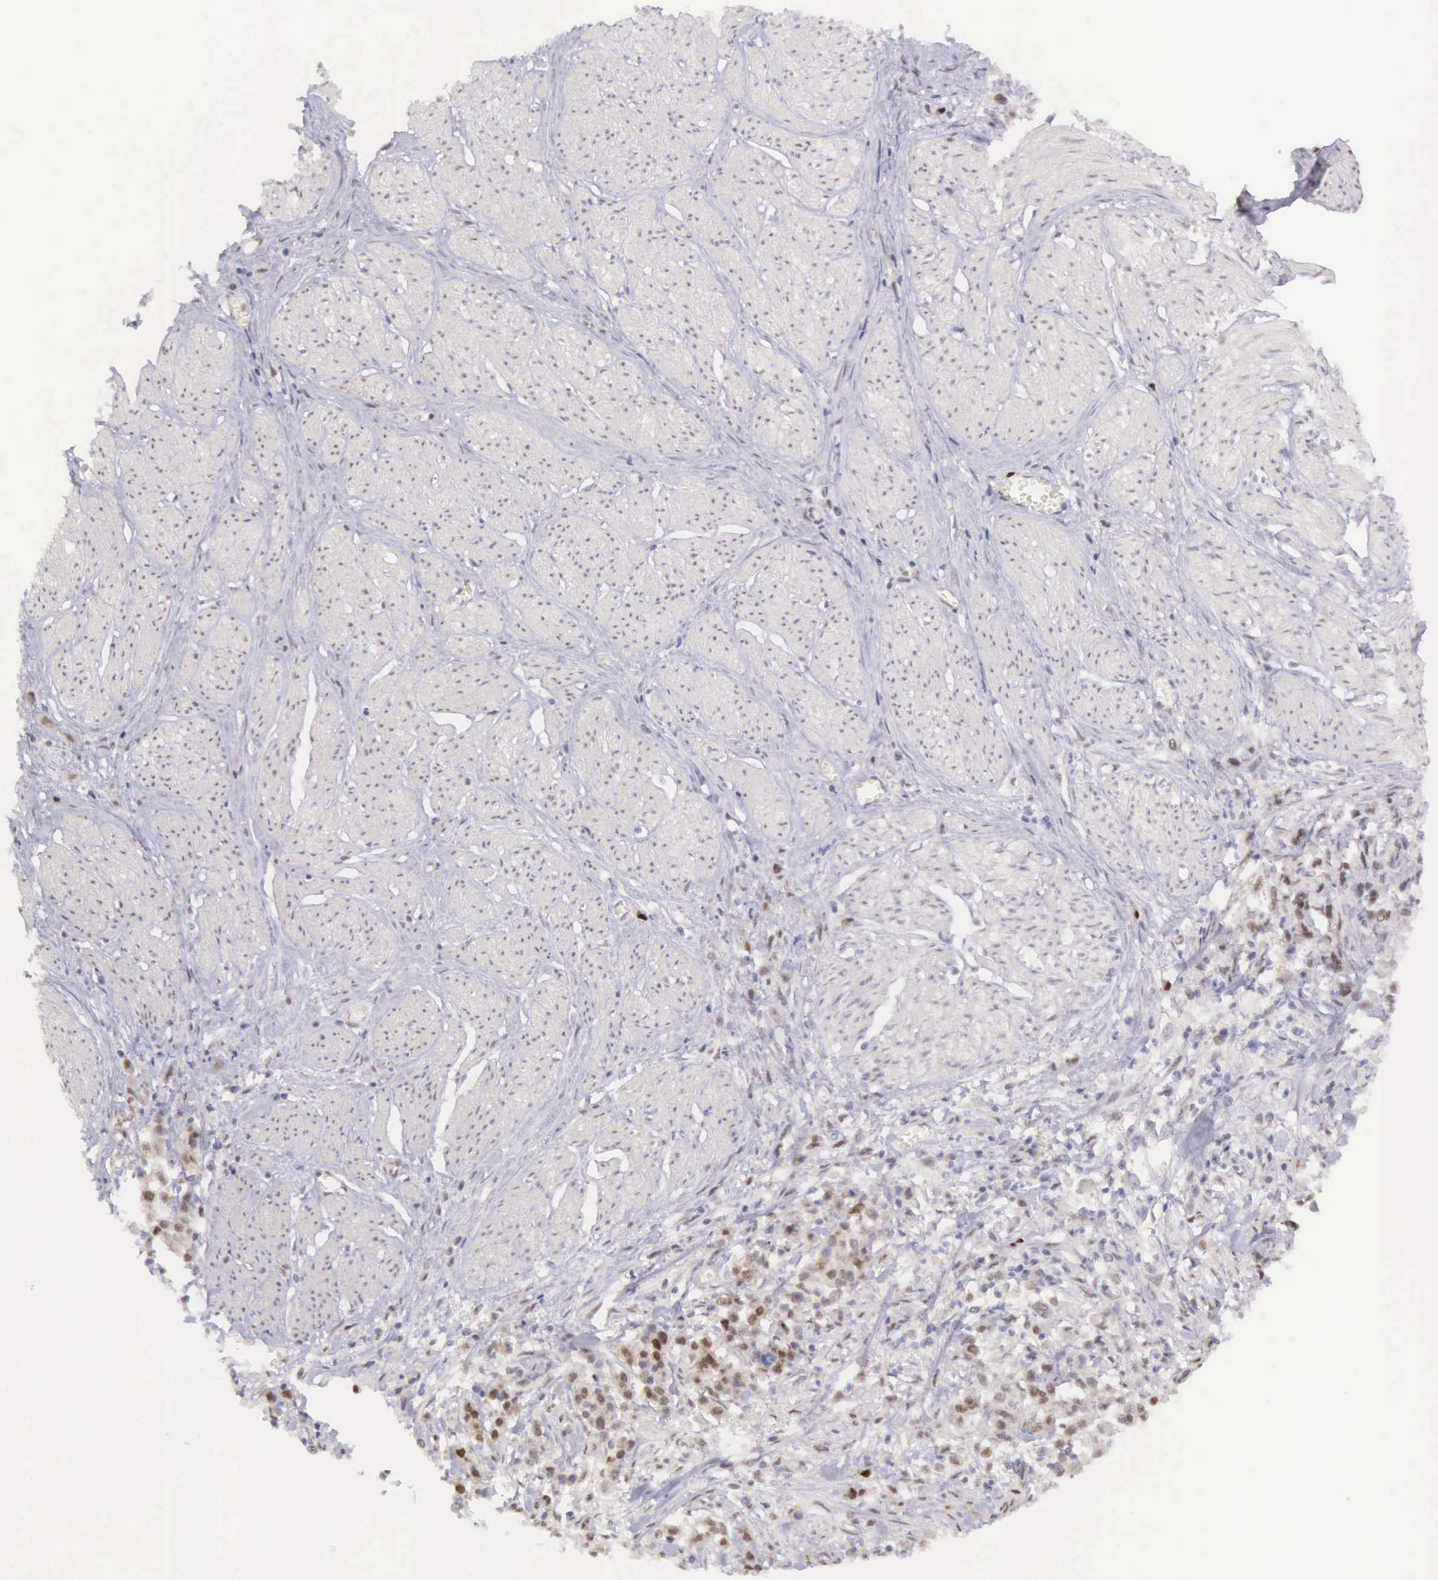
{"staining": {"intensity": "weak", "quantity": "25%-75%", "location": "nuclear"}, "tissue": "stomach cancer", "cell_type": "Tumor cells", "image_type": "cancer", "snomed": [{"axis": "morphology", "description": "Adenocarcinoma, NOS"}, {"axis": "topography", "description": "Stomach"}], "caption": "Immunohistochemistry (IHC) histopathology image of human stomach cancer (adenocarcinoma) stained for a protein (brown), which exhibits low levels of weak nuclear positivity in about 25%-75% of tumor cells.", "gene": "CCDC117", "patient": {"sex": "male", "age": 72}}